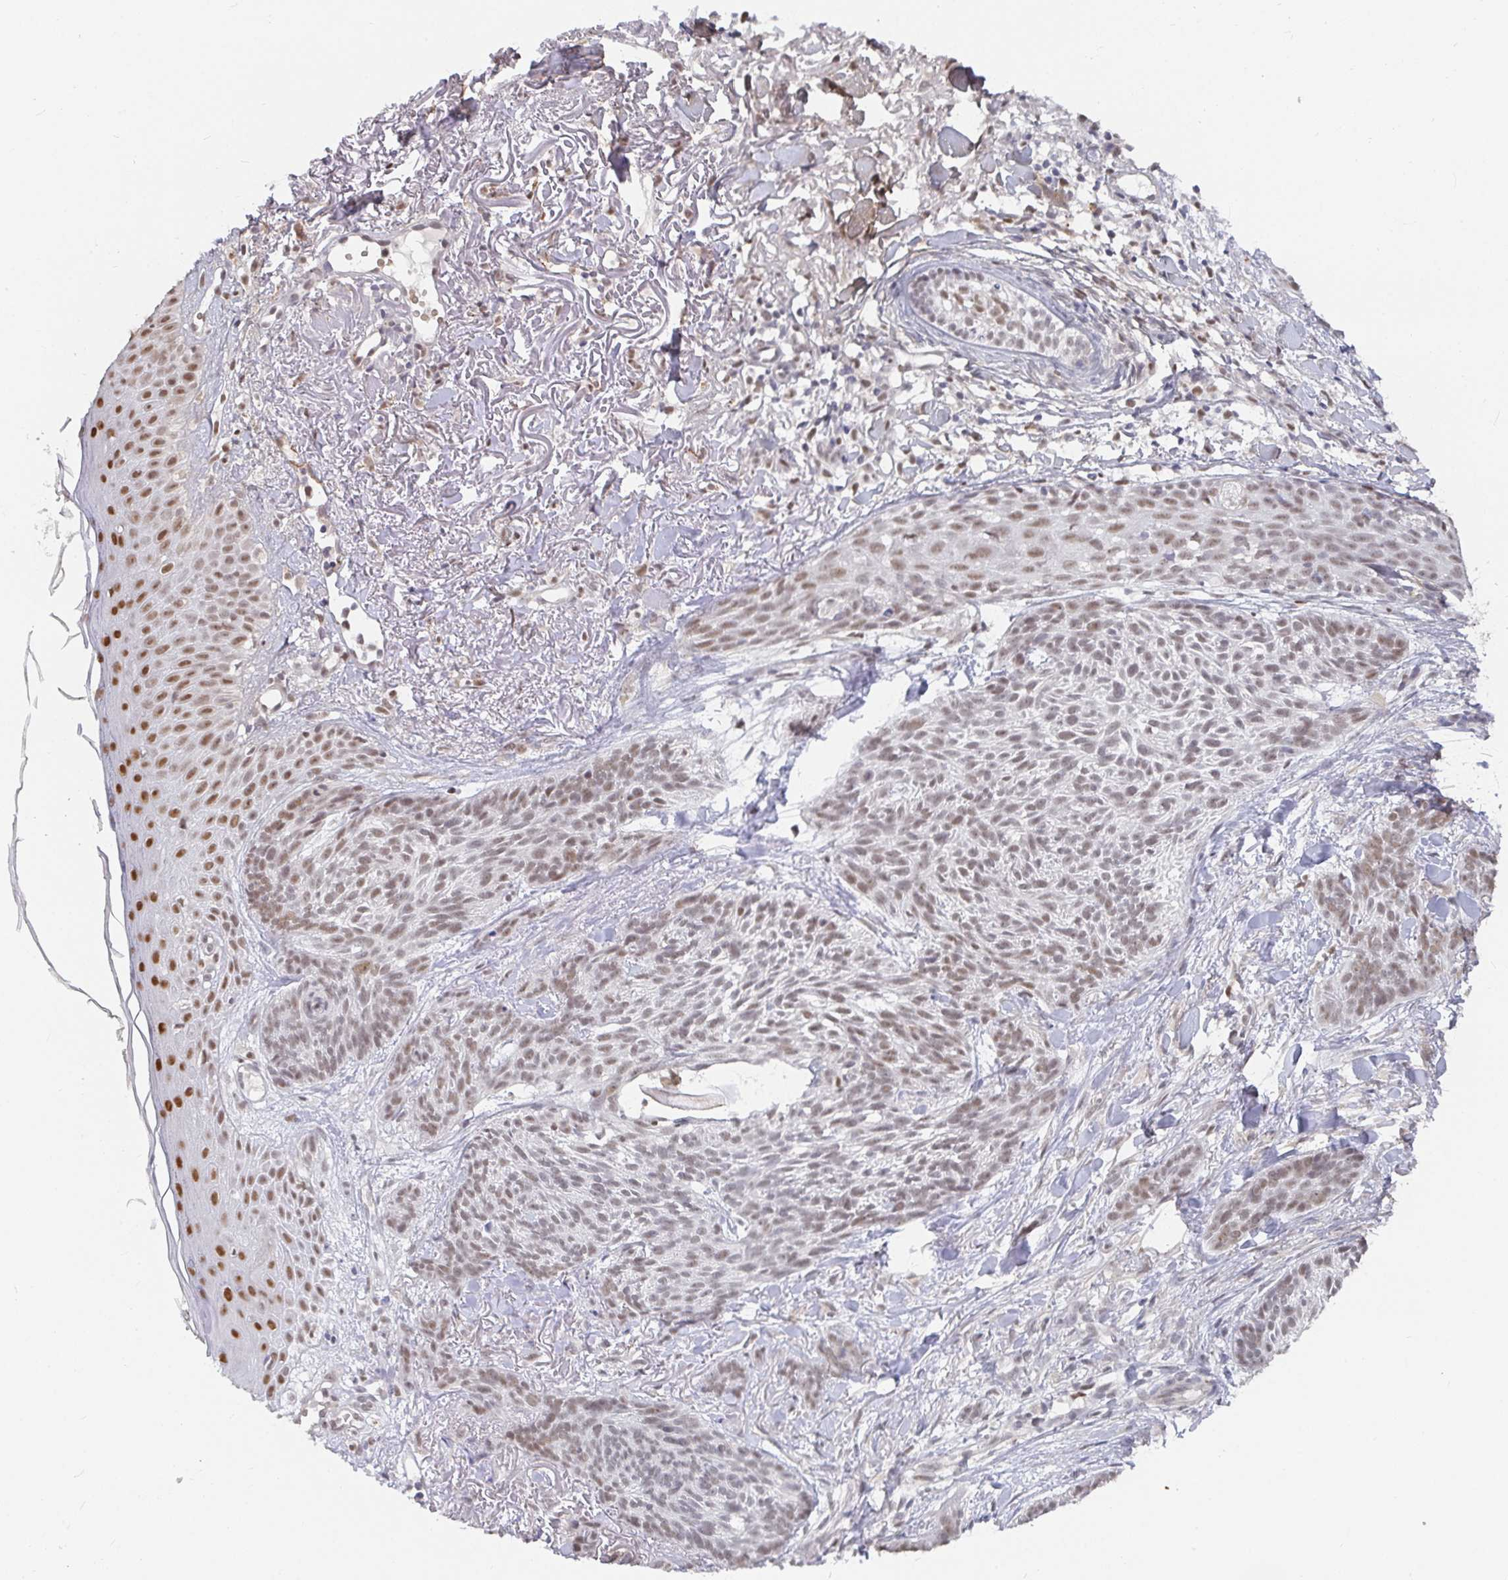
{"staining": {"intensity": "weak", "quantity": ">75%", "location": "nuclear"}, "tissue": "skin cancer", "cell_type": "Tumor cells", "image_type": "cancer", "snomed": [{"axis": "morphology", "description": "Basal cell carcinoma"}, {"axis": "topography", "description": "Skin"}], "caption": "Skin cancer (basal cell carcinoma) stained with IHC shows weak nuclear expression in about >75% of tumor cells.", "gene": "RCOR1", "patient": {"sex": "female", "age": 78}}